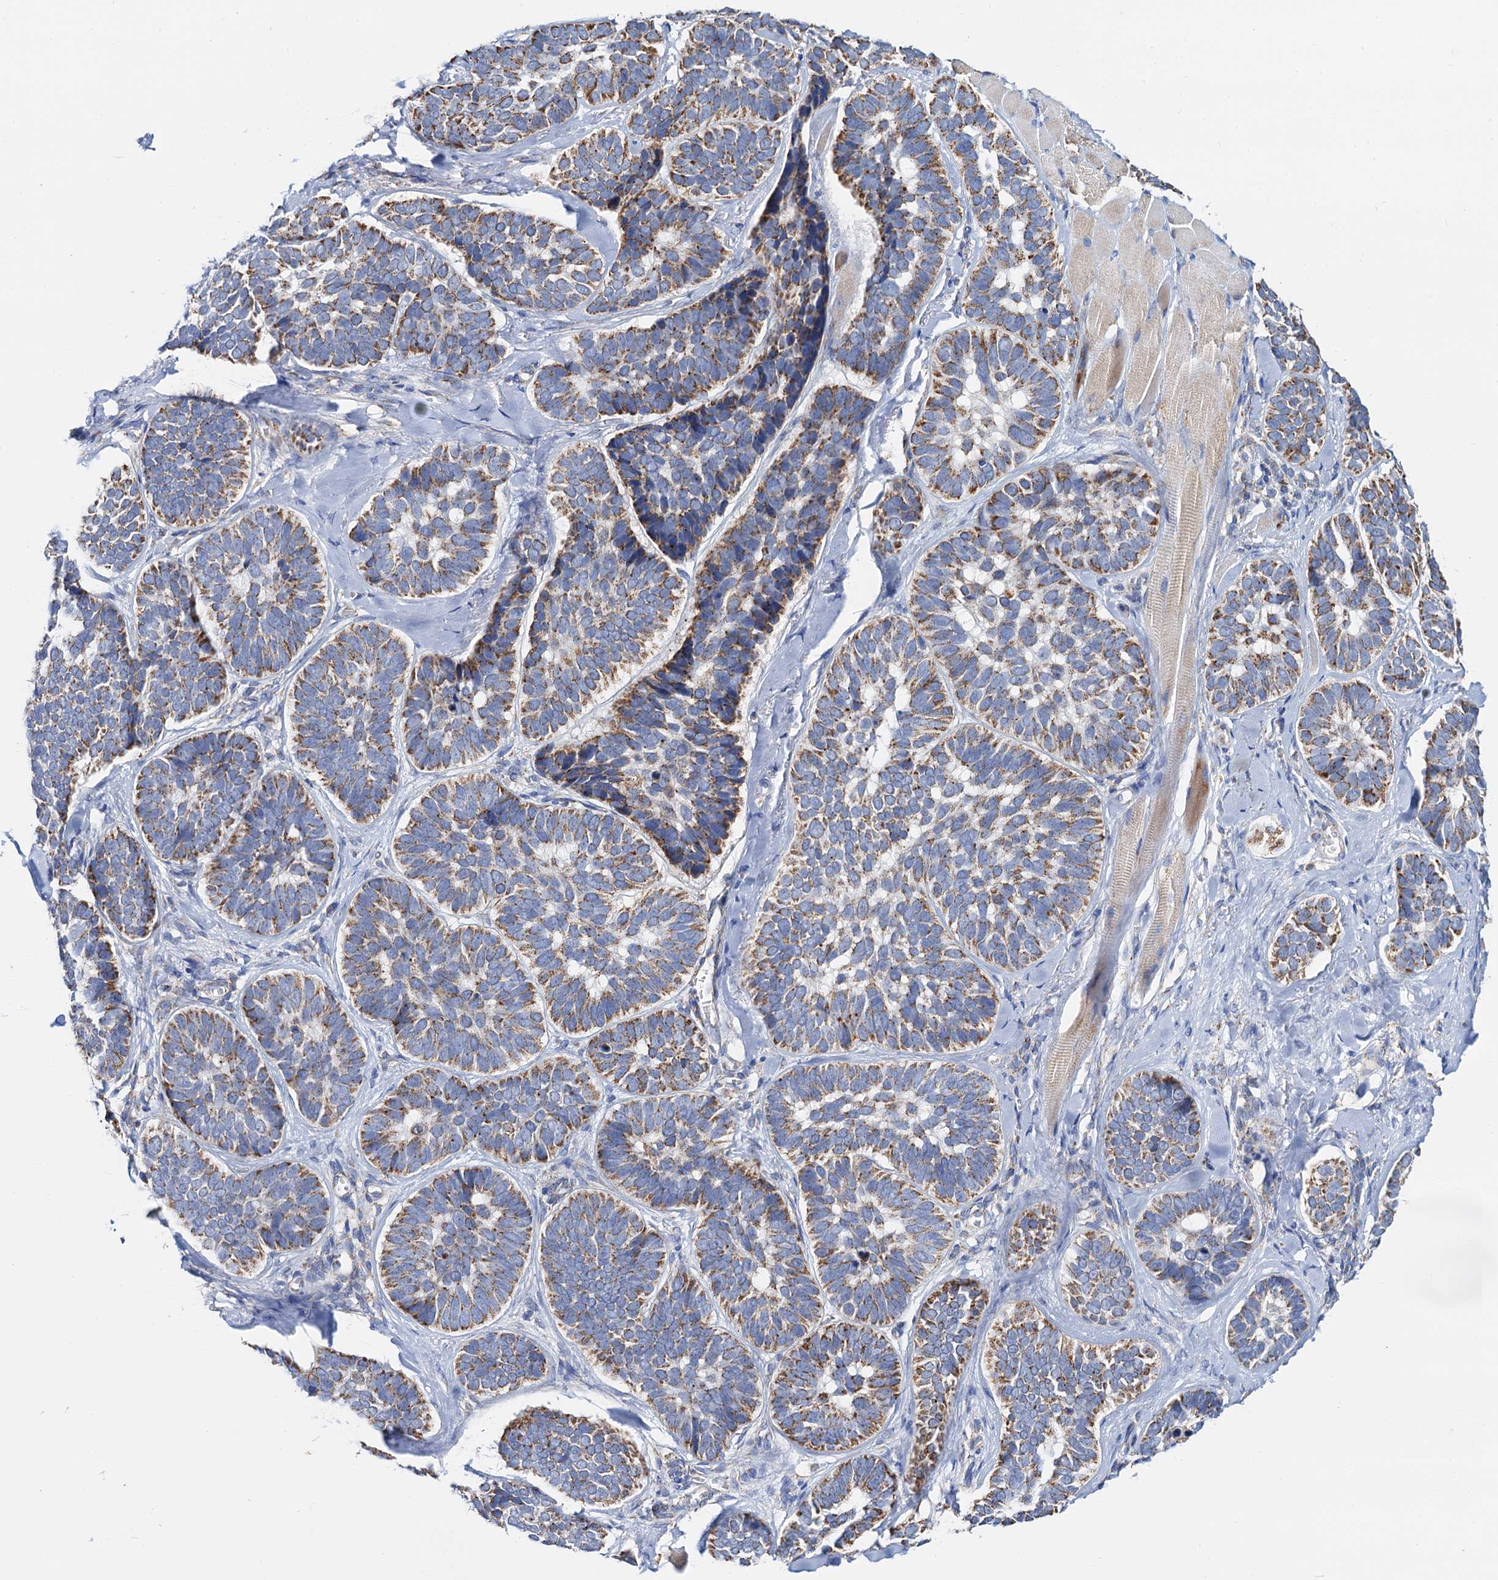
{"staining": {"intensity": "moderate", "quantity": ">75%", "location": "cytoplasmic/membranous"}, "tissue": "skin cancer", "cell_type": "Tumor cells", "image_type": "cancer", "snomed": [{"axis": "morphology", "description": "Basal cell carcinoma"}, {"axis": "topography", "description": "Skin"}], "caption": "IHC staining of skin basal cell carcinoma, which shows medium levels of moderate cytoplasmic/membranous positivity in approximately >75% of tumor cells indicating moderate cytoplasmic/membranous protein positivity. The staining was performed using DAB (brown) for protein detection and nuclei were counterstained in hematoxylin (blue).", "gene": "C2CD3", "patient": {"sex": "male", "age": 62}}